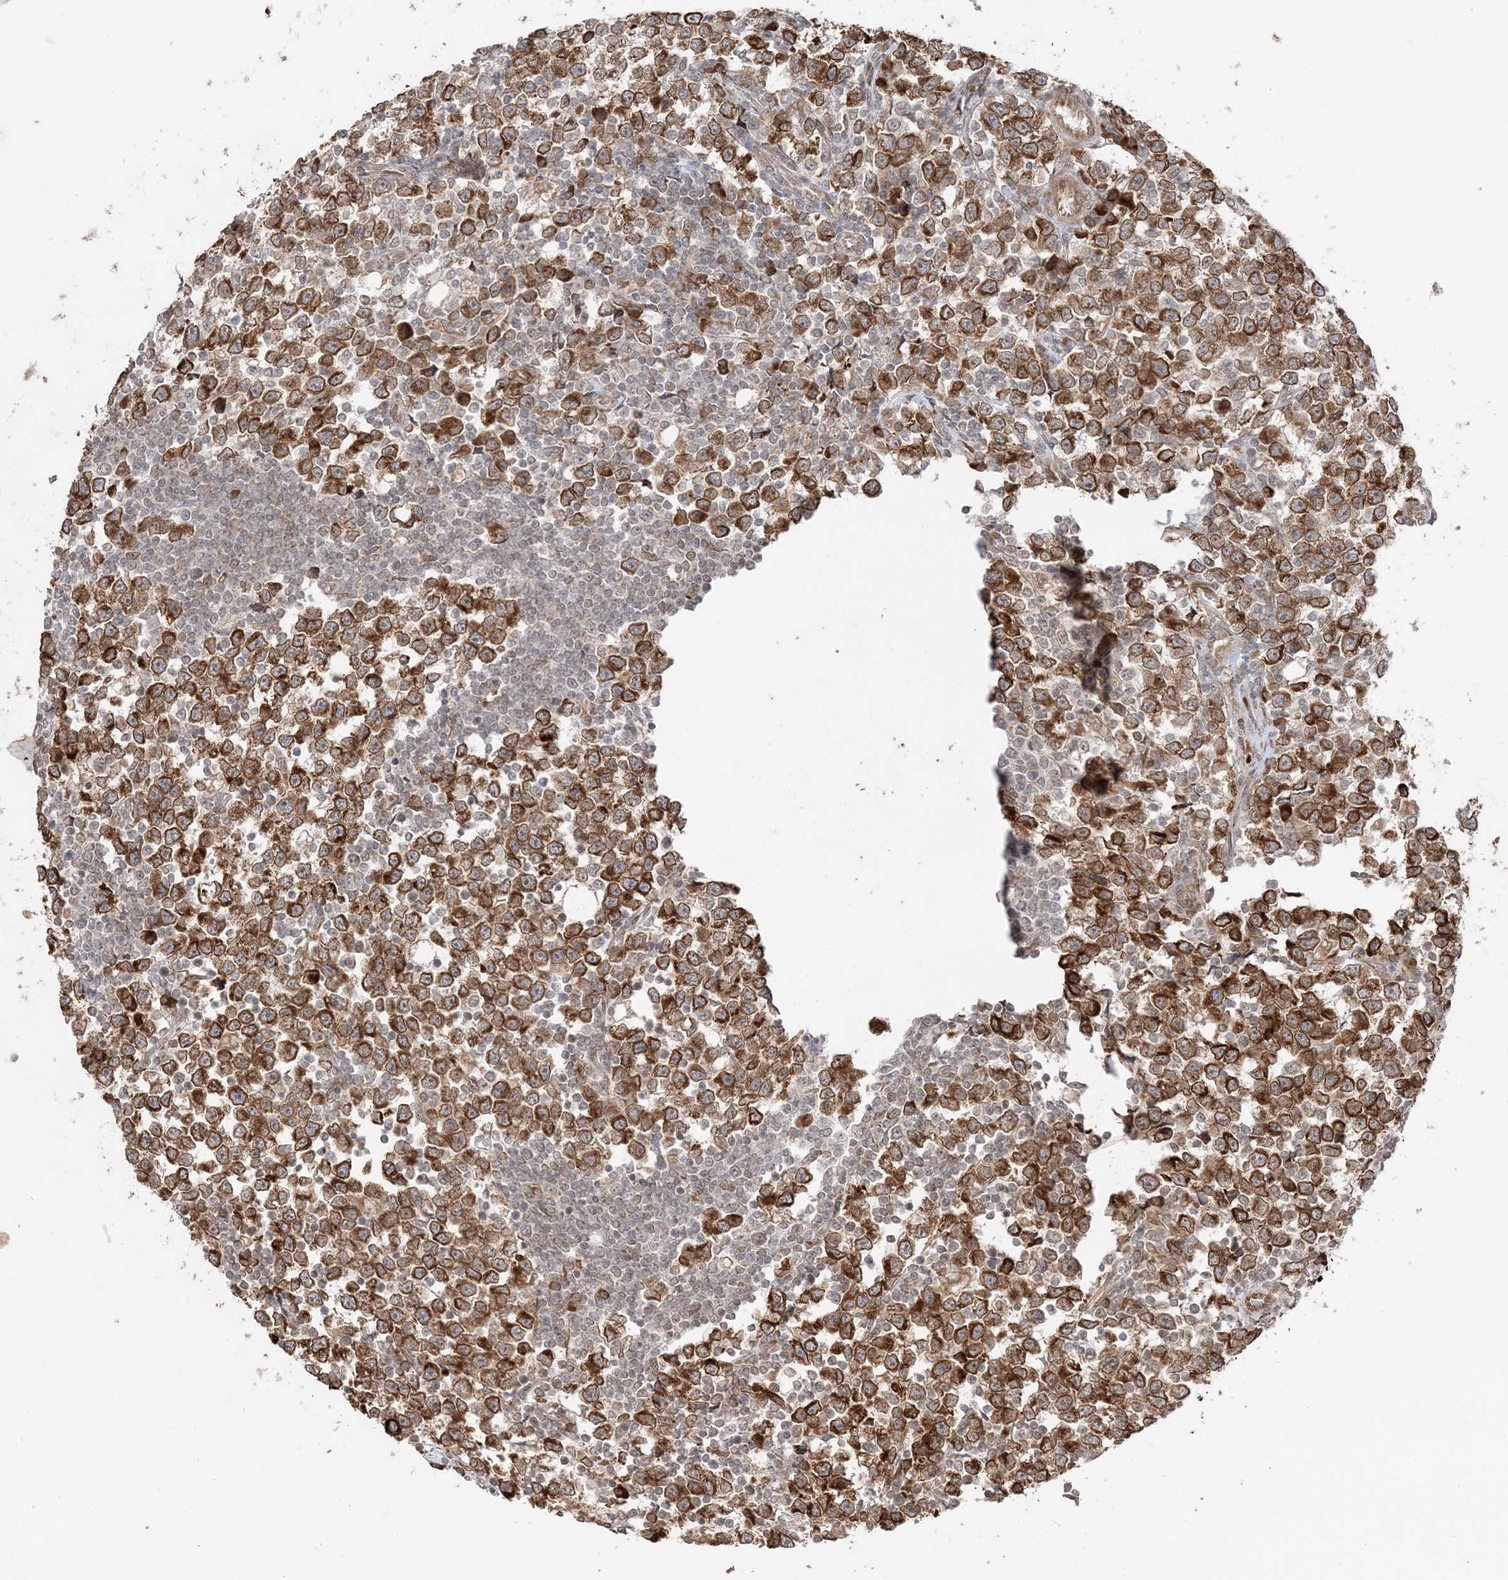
{"staining": {"intensity": "strong", "quantity": ">75%", "location": "cytoplasmic/membranous"}, "tissue": "testis cancer", "cell_type": "Tumor cells", "image_type": "cancer", "snomed": [{"axis": "morphology", "description": "Normal tissue, NOS"}, {"axis": "morphology", "description": "Seminoma, NOS"}, {"axis": "topography", "description": "Testis"}], "caption": "Approximately >75% of tumor cells in seminoma (testis) exhibit strong cytoplasmic/membranous protein staining as visualized by brown immunohistochemical staining.", "gene": "TMED10", "patient": {"sex": "male", "age": 43}}